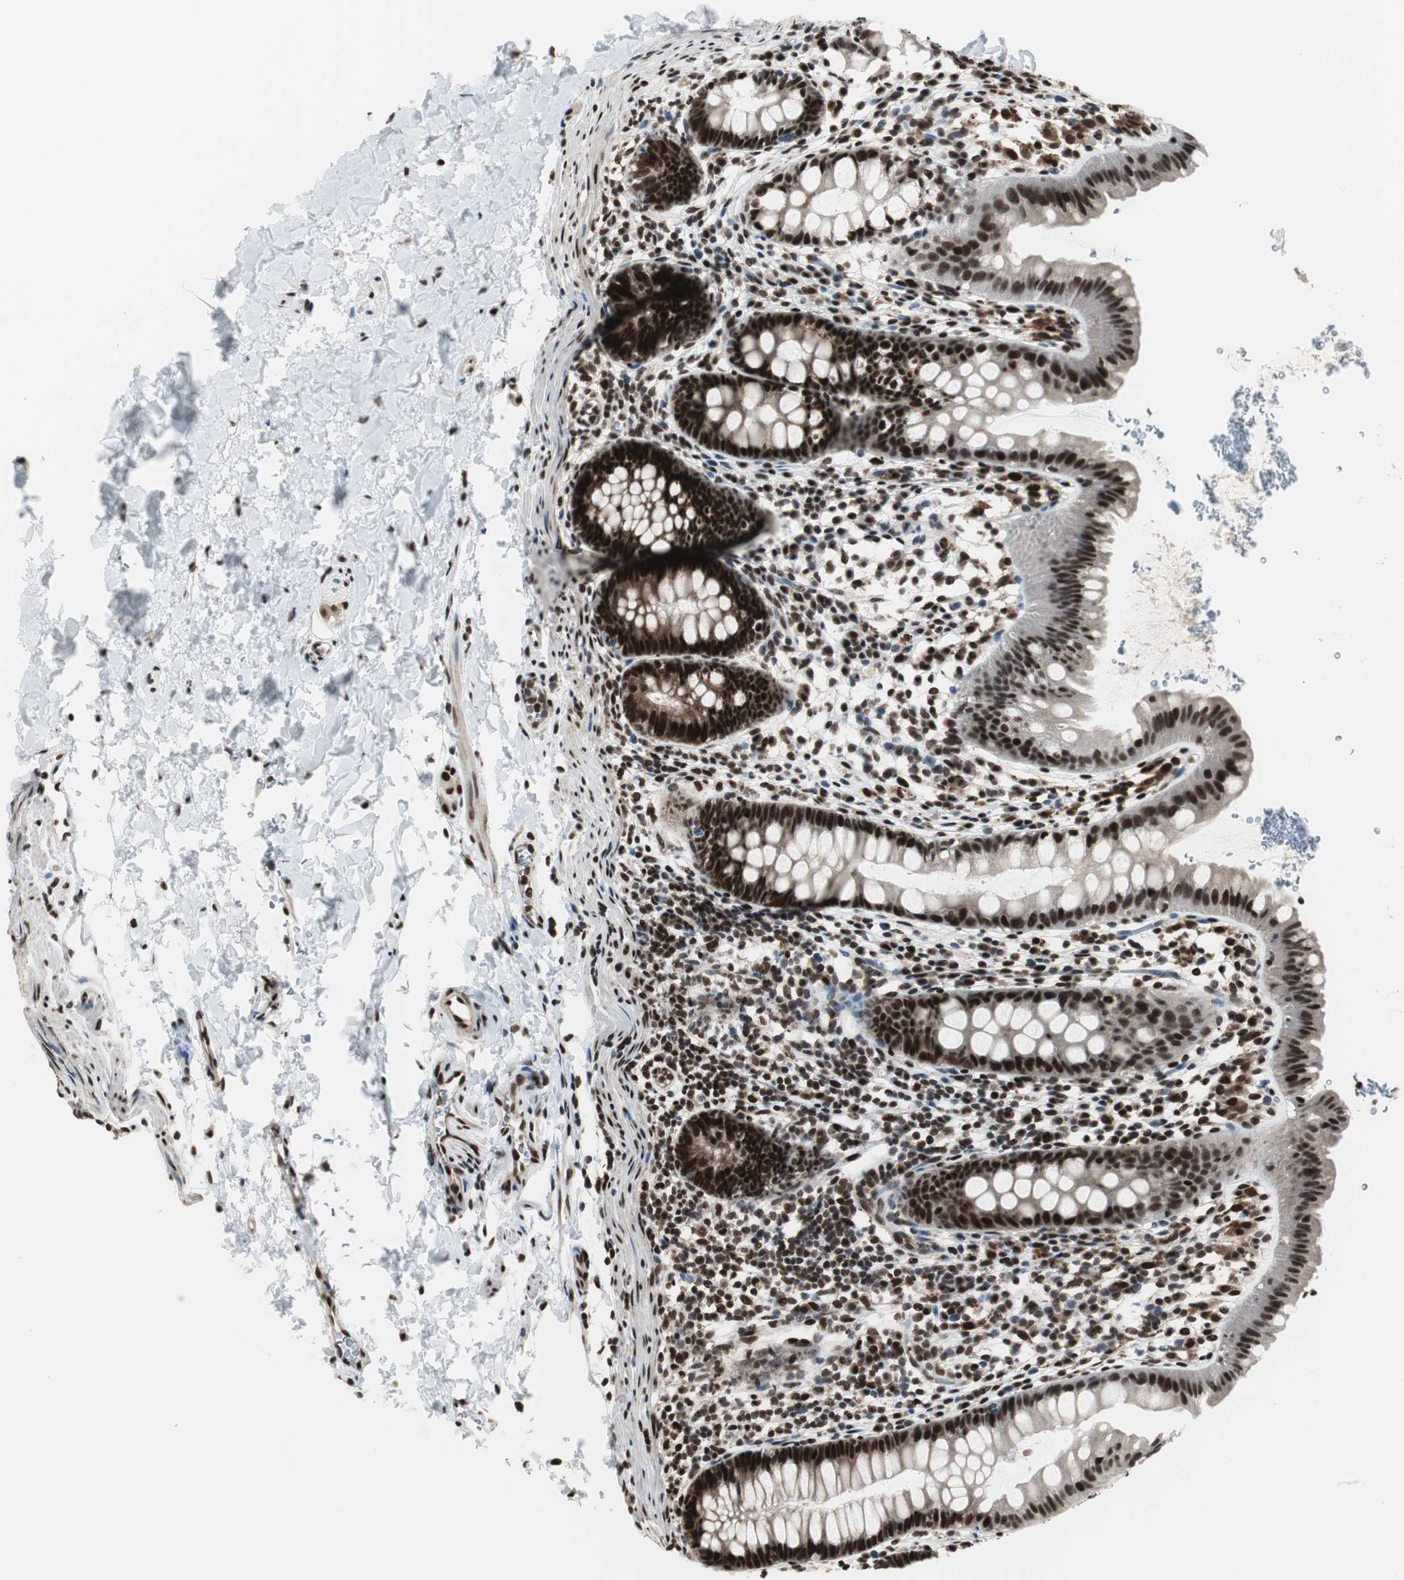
{"staining": {"intensity": "strong", "quantity": ">75%", "location": "nuclear"}, "tissue": "rectum", "cell_type": "Glandular cells", "image_type": "normal", "snomed": [{"axis": "morphology", "description": "Normal tissue, NOS"}, {"axis": "topography", "description": "Rectum"}], "caption": "A histopathology image showing strong nuclear expression in approximately >75% of glandular cells in unremarkable rectum, as visualized by brown immunohistochemical staining.", "gene": "CDK9", "patient": {"sex": "female", "age": 24}}